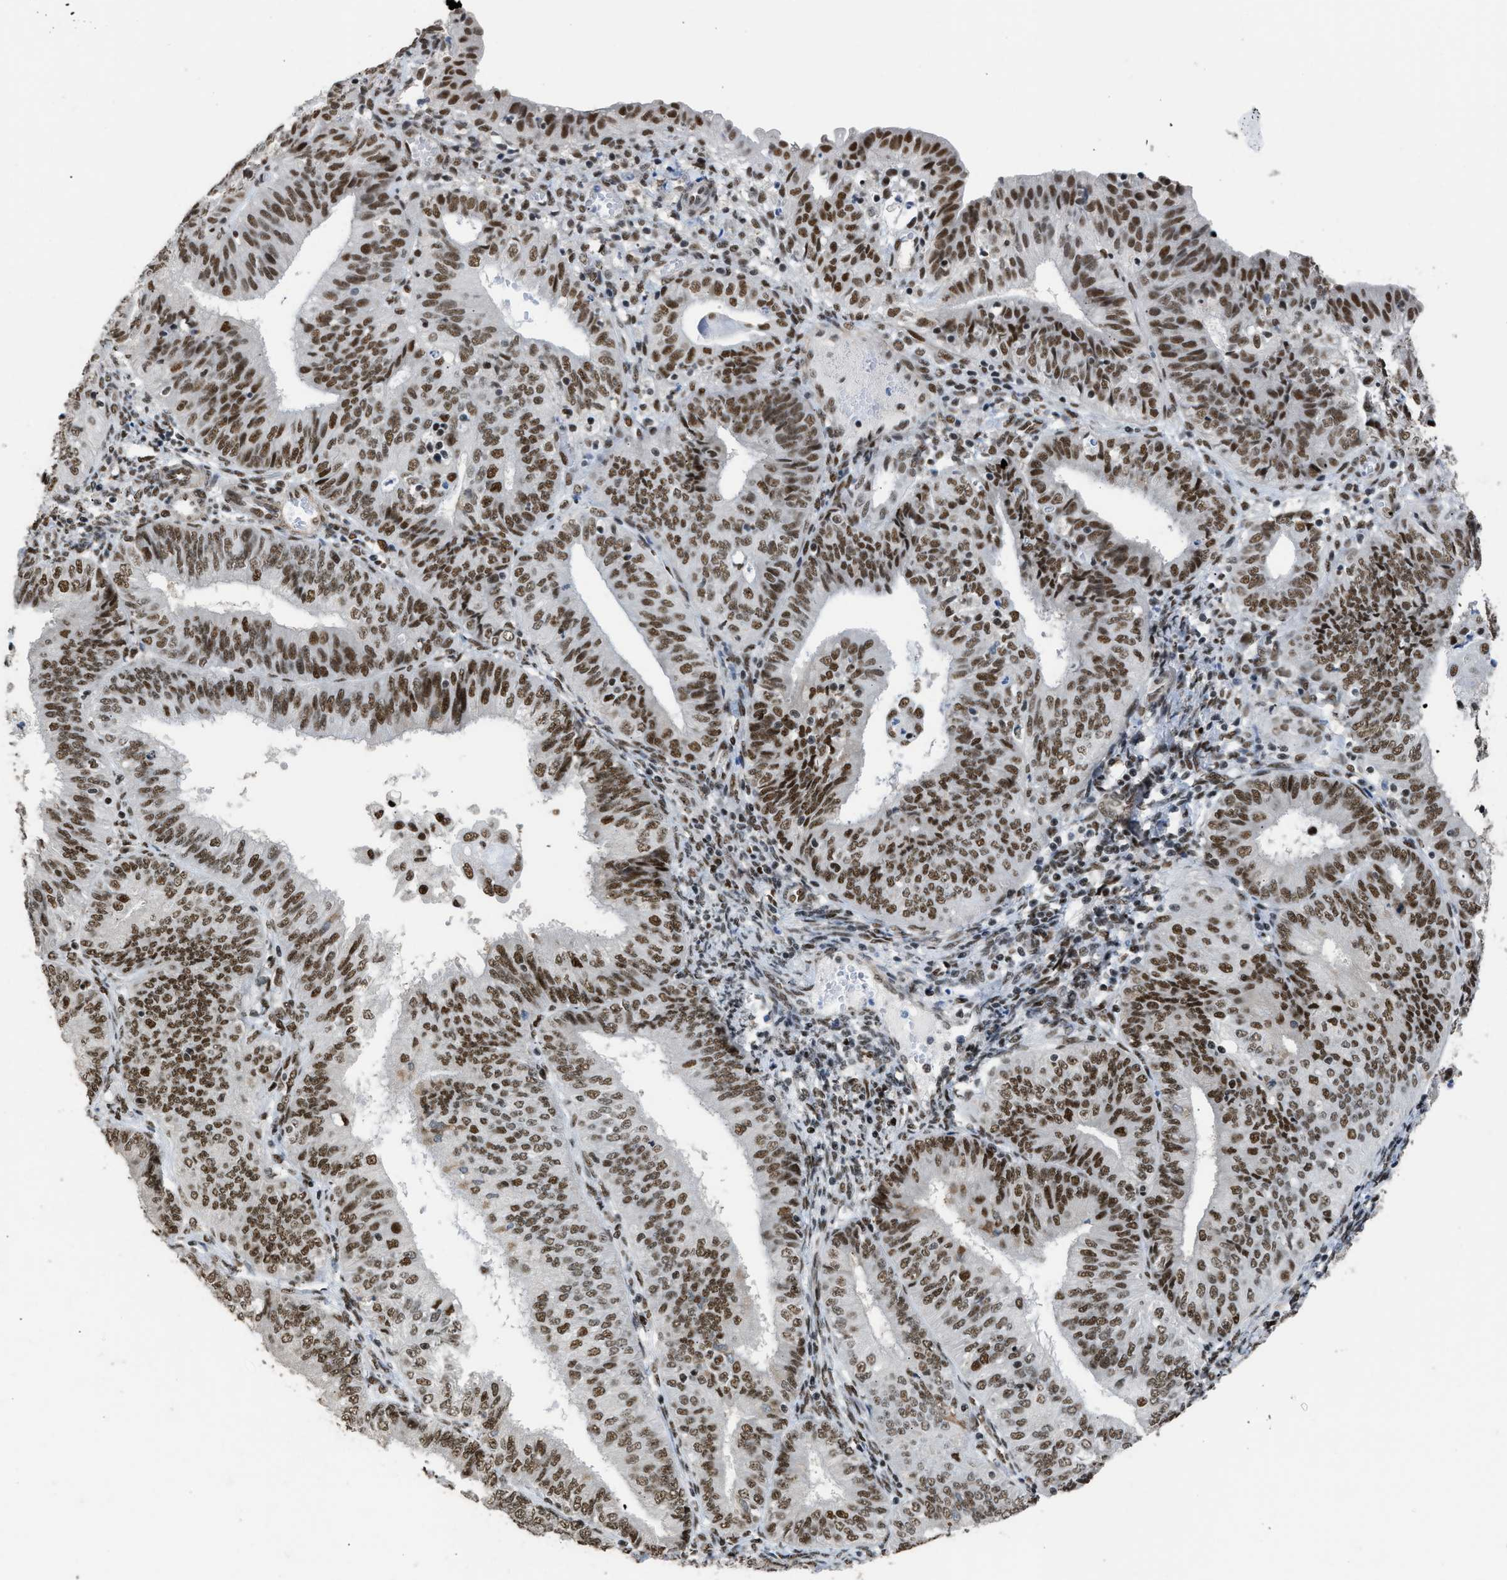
{"staining": {"intensity": "strong", "quantity": ">75%", "location": "nuclear"}, "tissue": "endometrial cancer", "cell_type": "Tumor cells", "image_type": "cancer", "snomed": [{"axis": "morphology", "description": "Adenocarcinoma, NOS"}, {"axis": "topography", "description": "Endometrium"}], "caption": "Strong nuclear positivity for a protein is appreciated in approximately >75% of tumor cells of endometrial adenocarcinoma using IHC.", "gene": "SCAF4", "patient": {"sex": "female", "age": 58}}